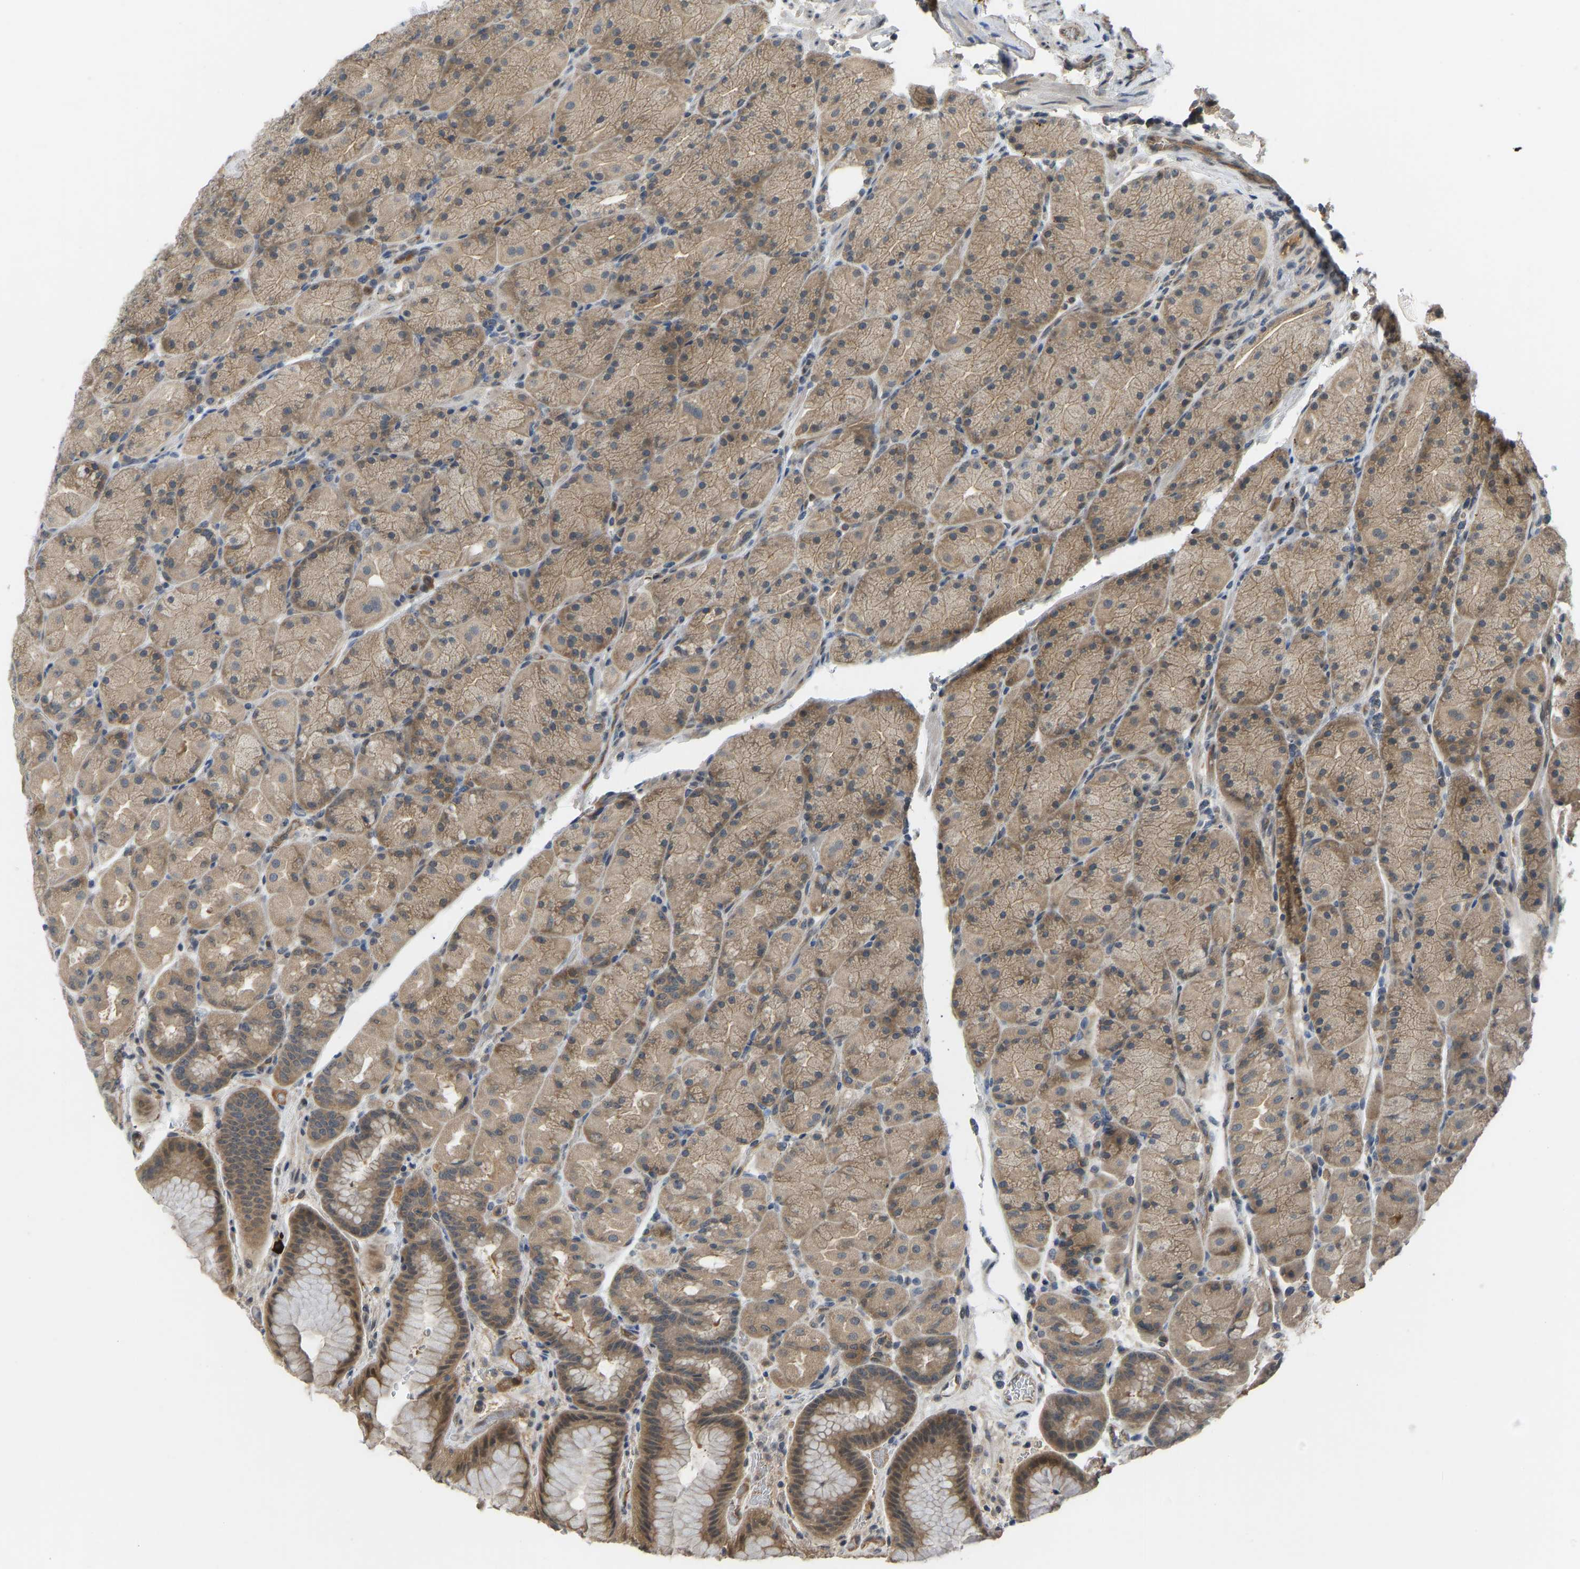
{"staining": {"intensity": "weak", "quantity": ">75%", "location": "cytoplasmic/membranous"}, "tissue": "stomach", "cell_type": "Glandular cells", "image_type": "normal", "snomed": [{"axis": "morphology", "description": "Normal tissue, NOS"}, {"axis": "morphology", "description": "Carcinoid, malignant, NOS"}, {"axis": "topography", "description": "Stomach, upper"}], "caption": "The histopathology image demonstrates staining of unremarkable stomach, revealing weak cytoplasmic/membranous protein positivity (brown color) within glandular cells.", "gene": "ZNF251", "patient": {"sex": "male", "age": 39}}